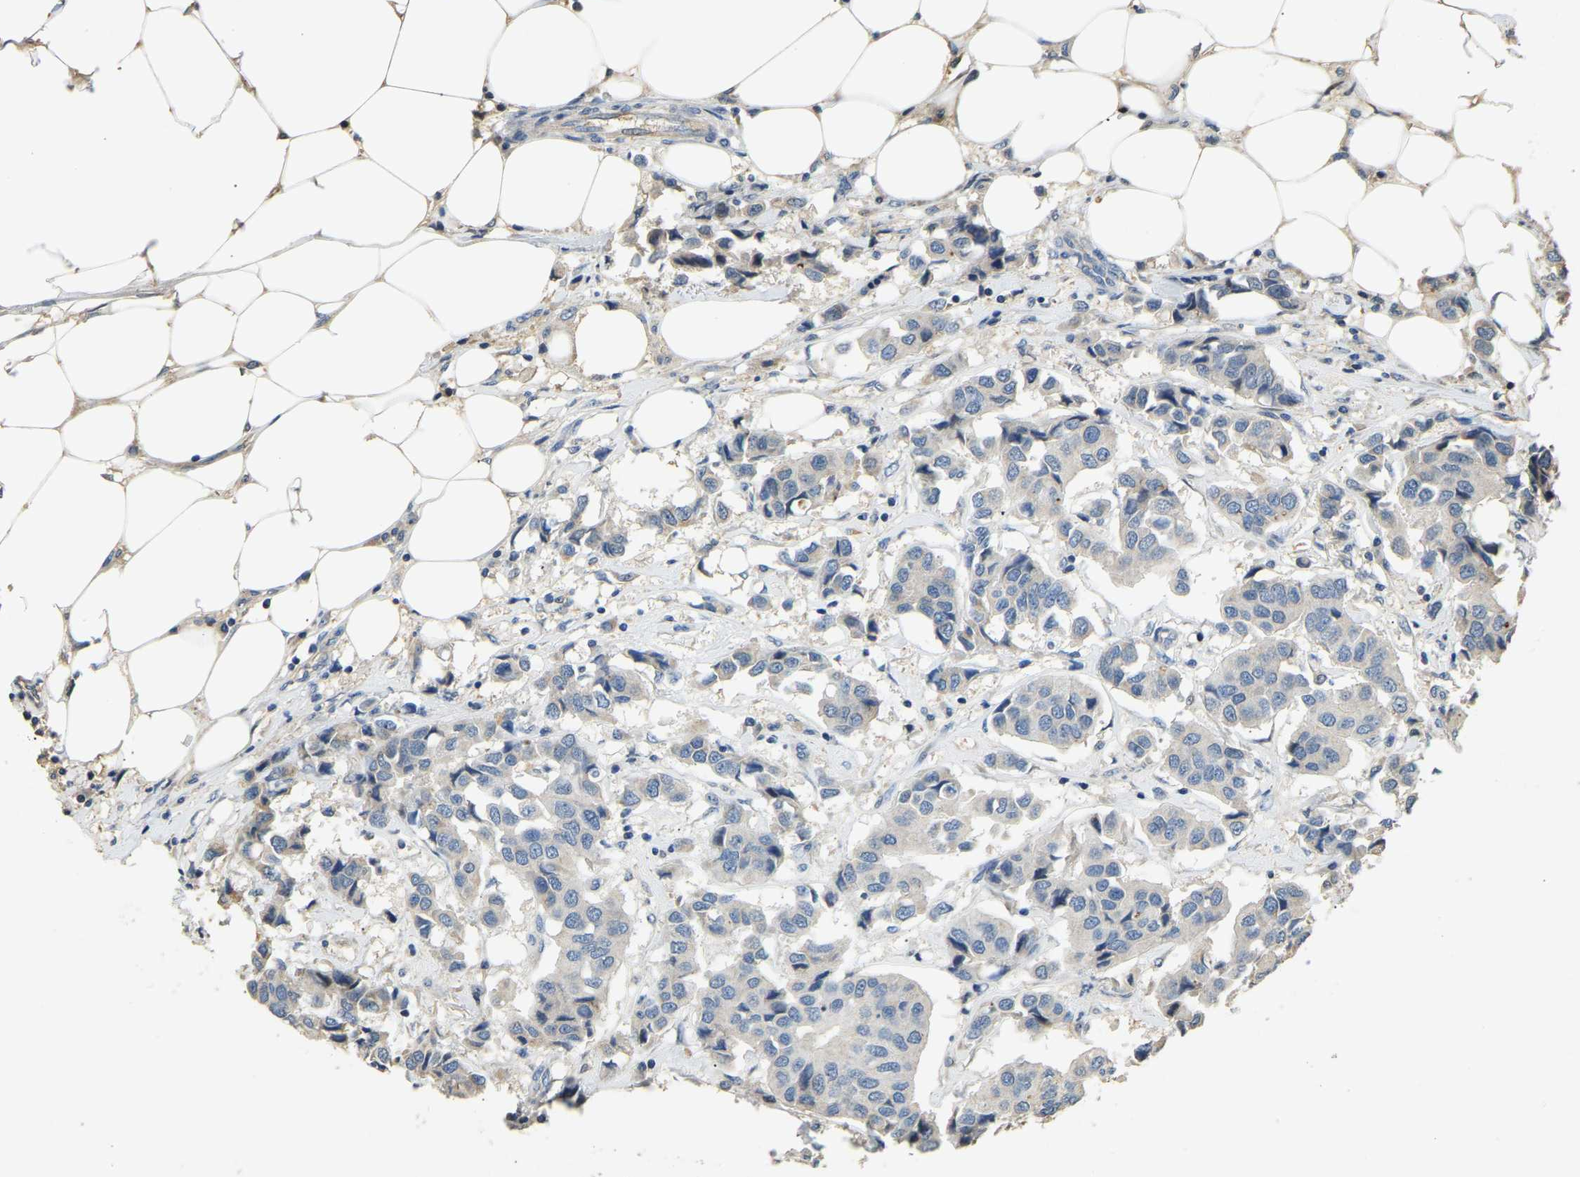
{"staining": {"intensity": "negative", "quantity": "none", "location": "none"}, "tissue": "breast cancer", "cell_type": "Tumor cells", "image_type": "cancer", "snomed": [{"axis": "morphology", "description": "Duct carcinoma"}, {"axis": "topography", "description": "Breast"}], "caption": "A high-resolution image shows immunohistochemistry (IHC) staining of breast cancer, which shows no significant positivity in tumor cells.", "gene": "TUFM", "patient": {"sex": "female", "age": 80}}